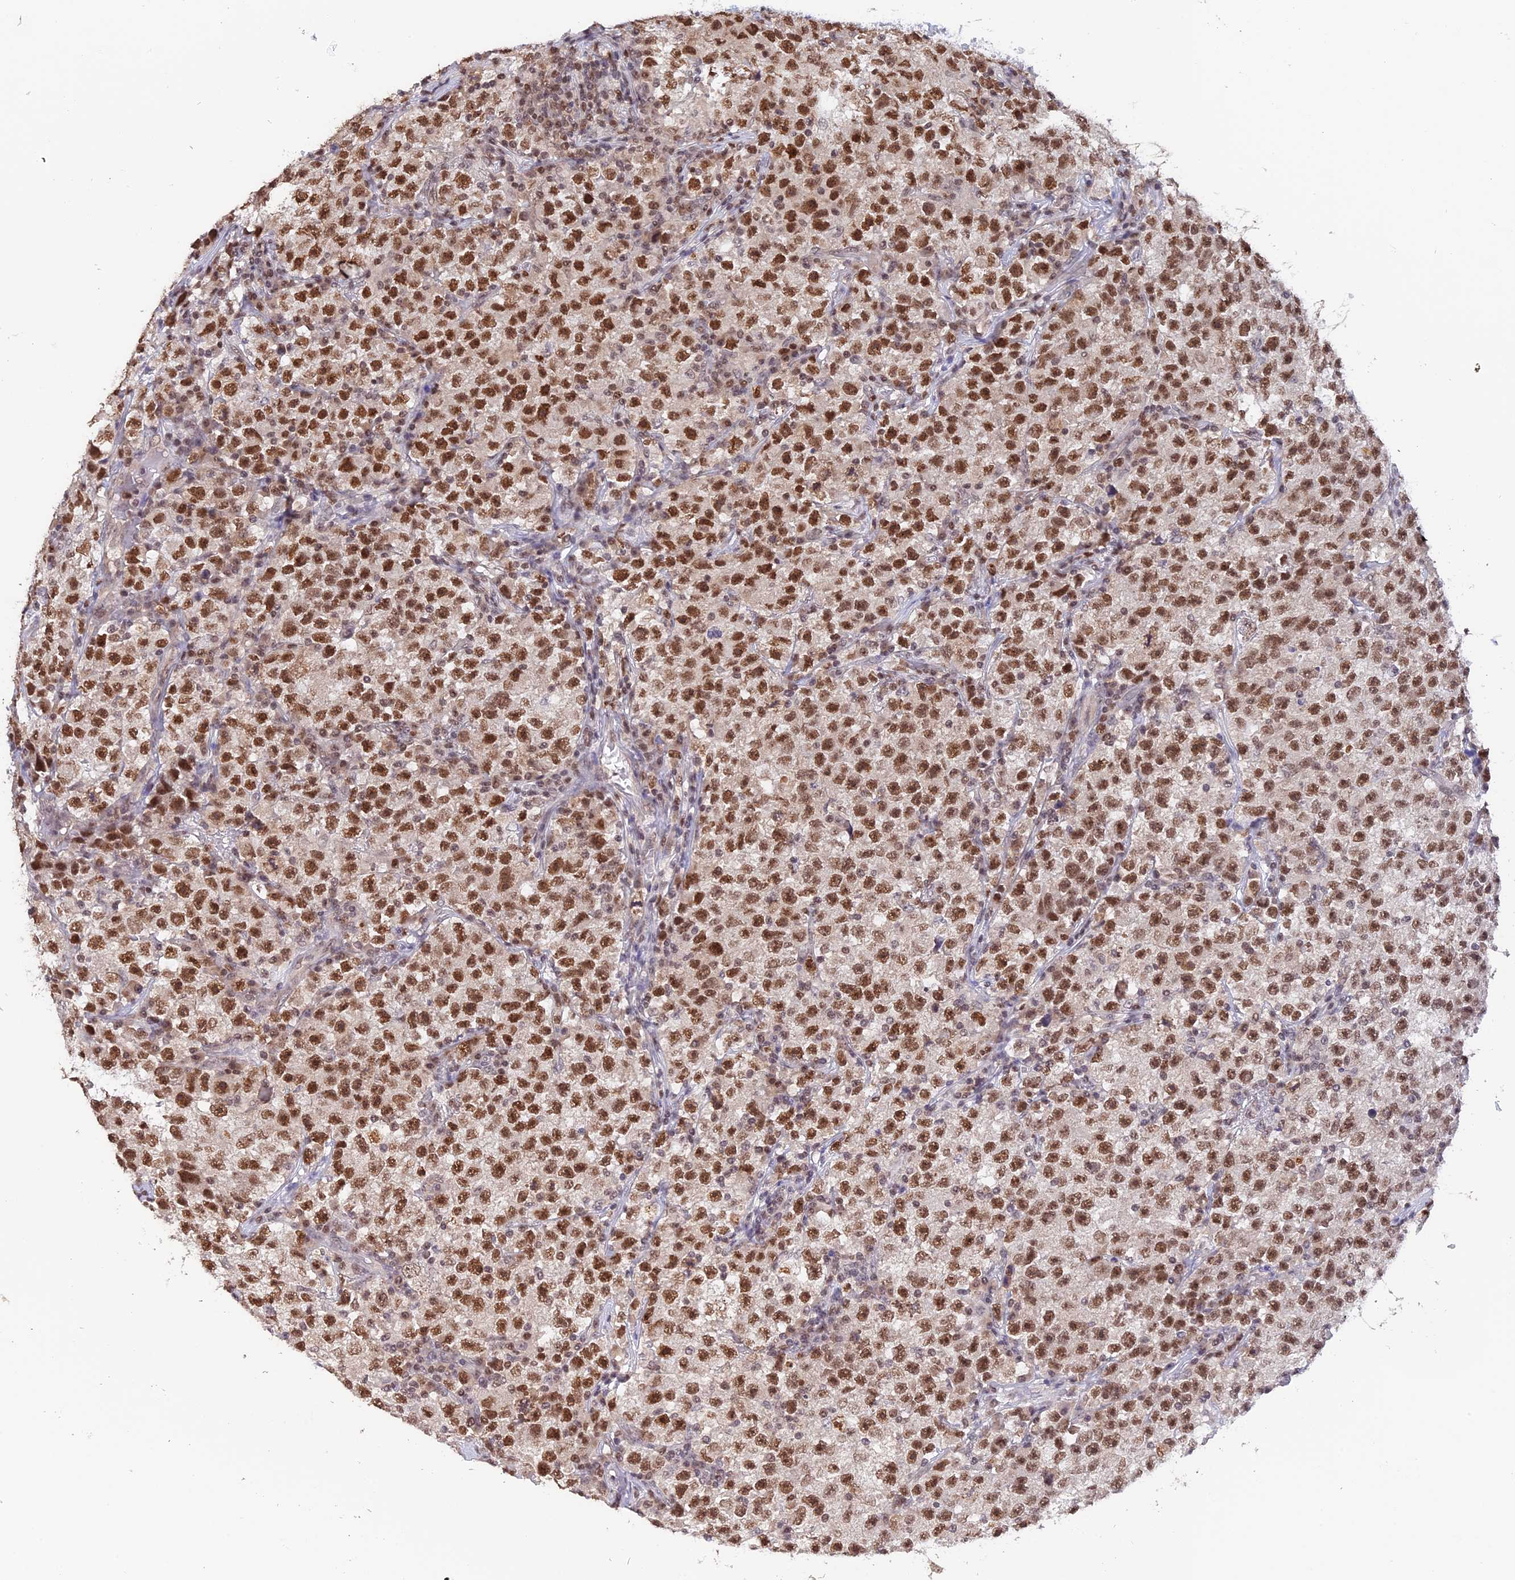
{"staining": {"intensity": "moderate", "quantity": ">75%", "location": "nuclear"}, "tissue": "testis cancer", "cell_type": "Tumor cells", "image_type": "cancer", "snomed": [{"axis": "morphology", "description": "Seminoma, NOS"}, {"axis": "topography", "description": "Testis"}], "caption": "Immunohistochemistry (IHC) histopathology image of human testis cancer stained for a protein (brown), which exhibits medium levels of moderate nuclear positivity in approximately >75% of tumor cells.", "gene": "RFC5", "patient": {"sex": "male", "age": 22}}